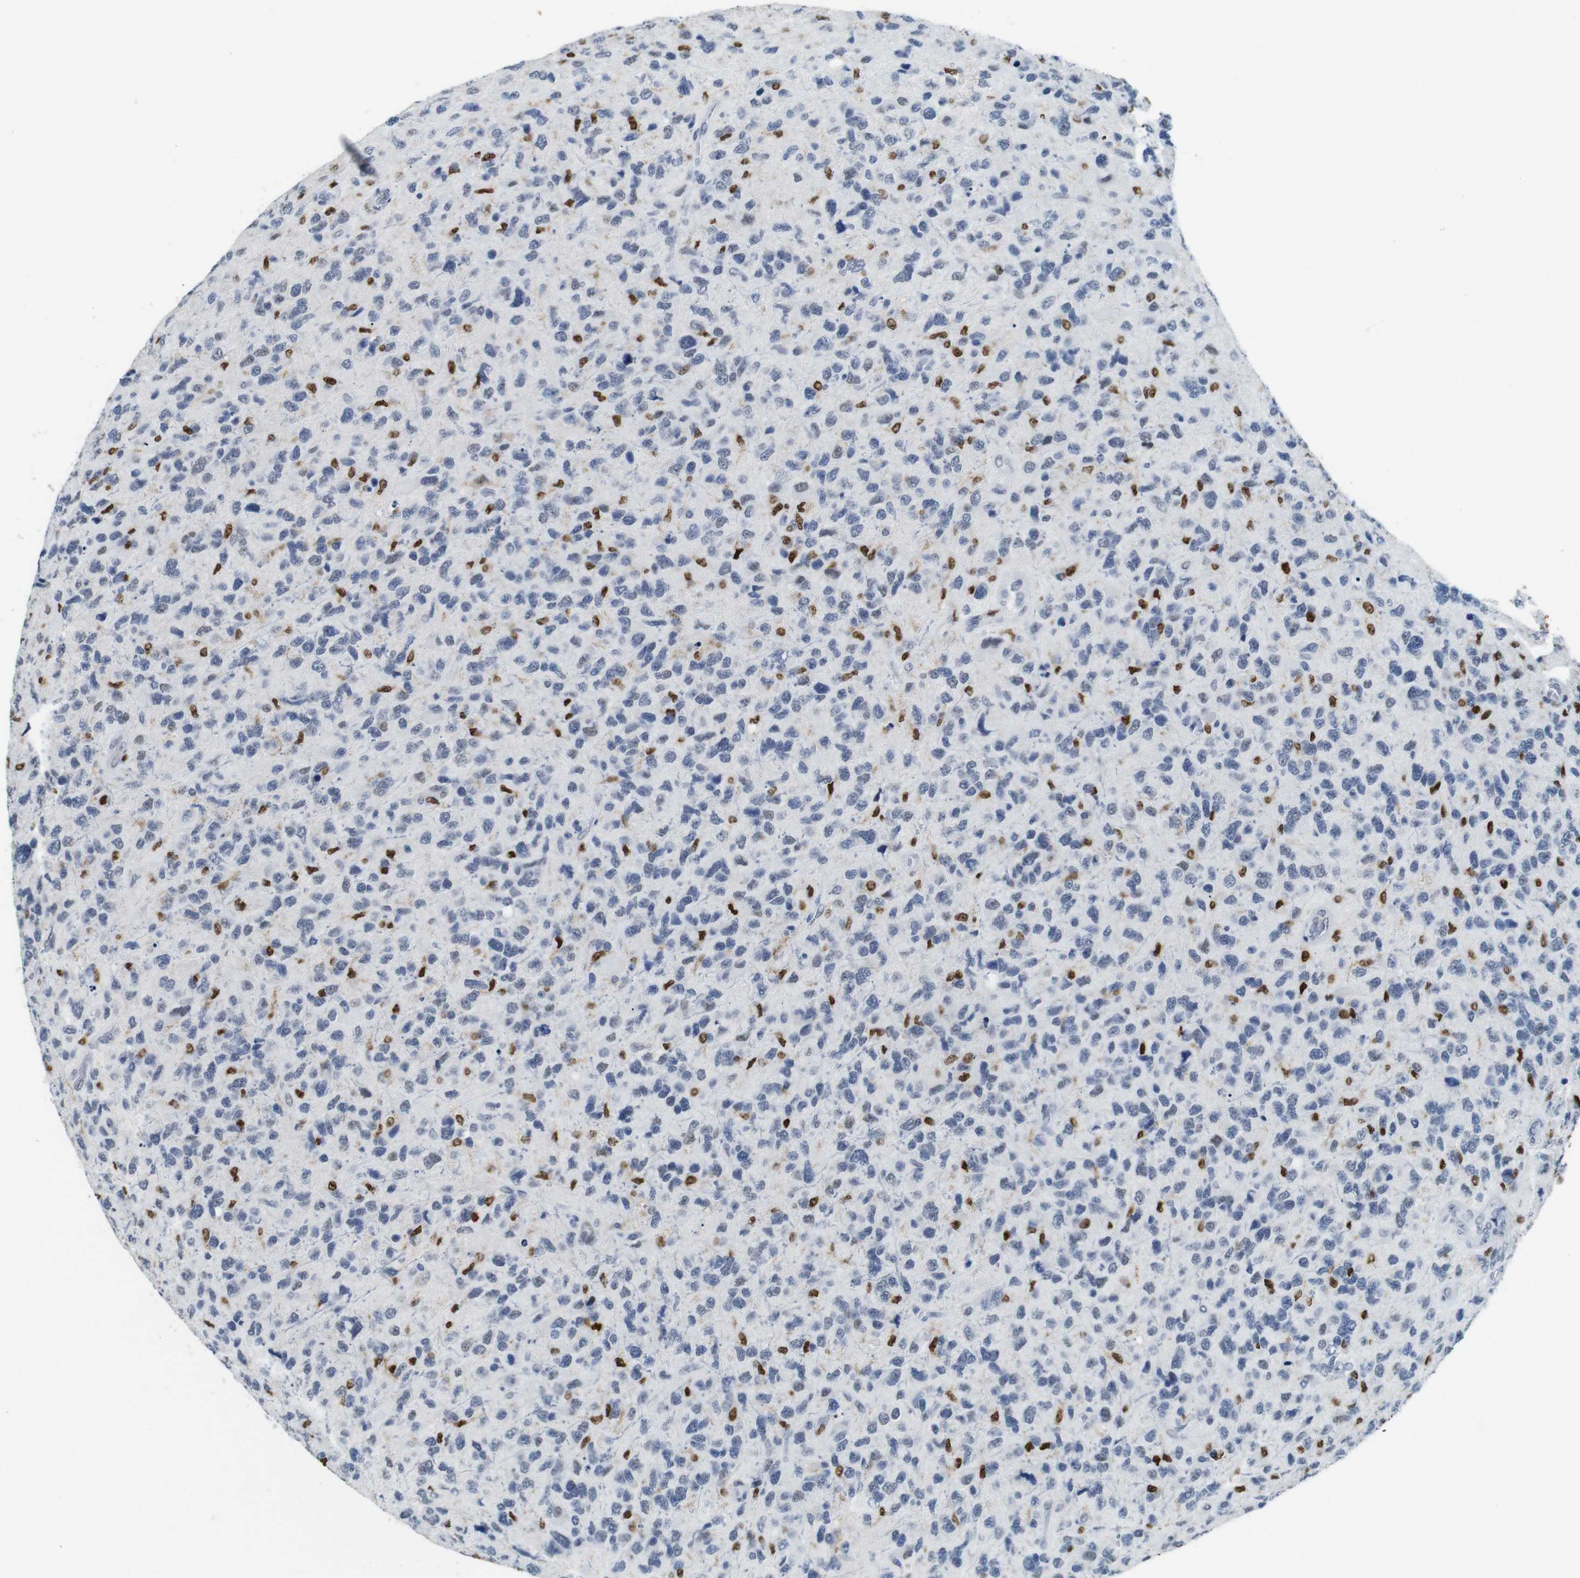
{"staining": {"intensity": "strong", "quantity": "<25%", "location": "nuclear"}, "tissue": "glioma", "cell_type": "Tumor cells", "image_type": "cancer", "snomed": [{"axis": "morphology", "description": "Glioma, malignant, High grade"}, {"axis": "topography", "description": "Brain"}], "caption": "Immunohistochemical staining of glioma reveals strong nuclear protein staining in about <25% of tumor cells.", "gene": "IRF8", "patient": {"sex": "female", "age": 58}}